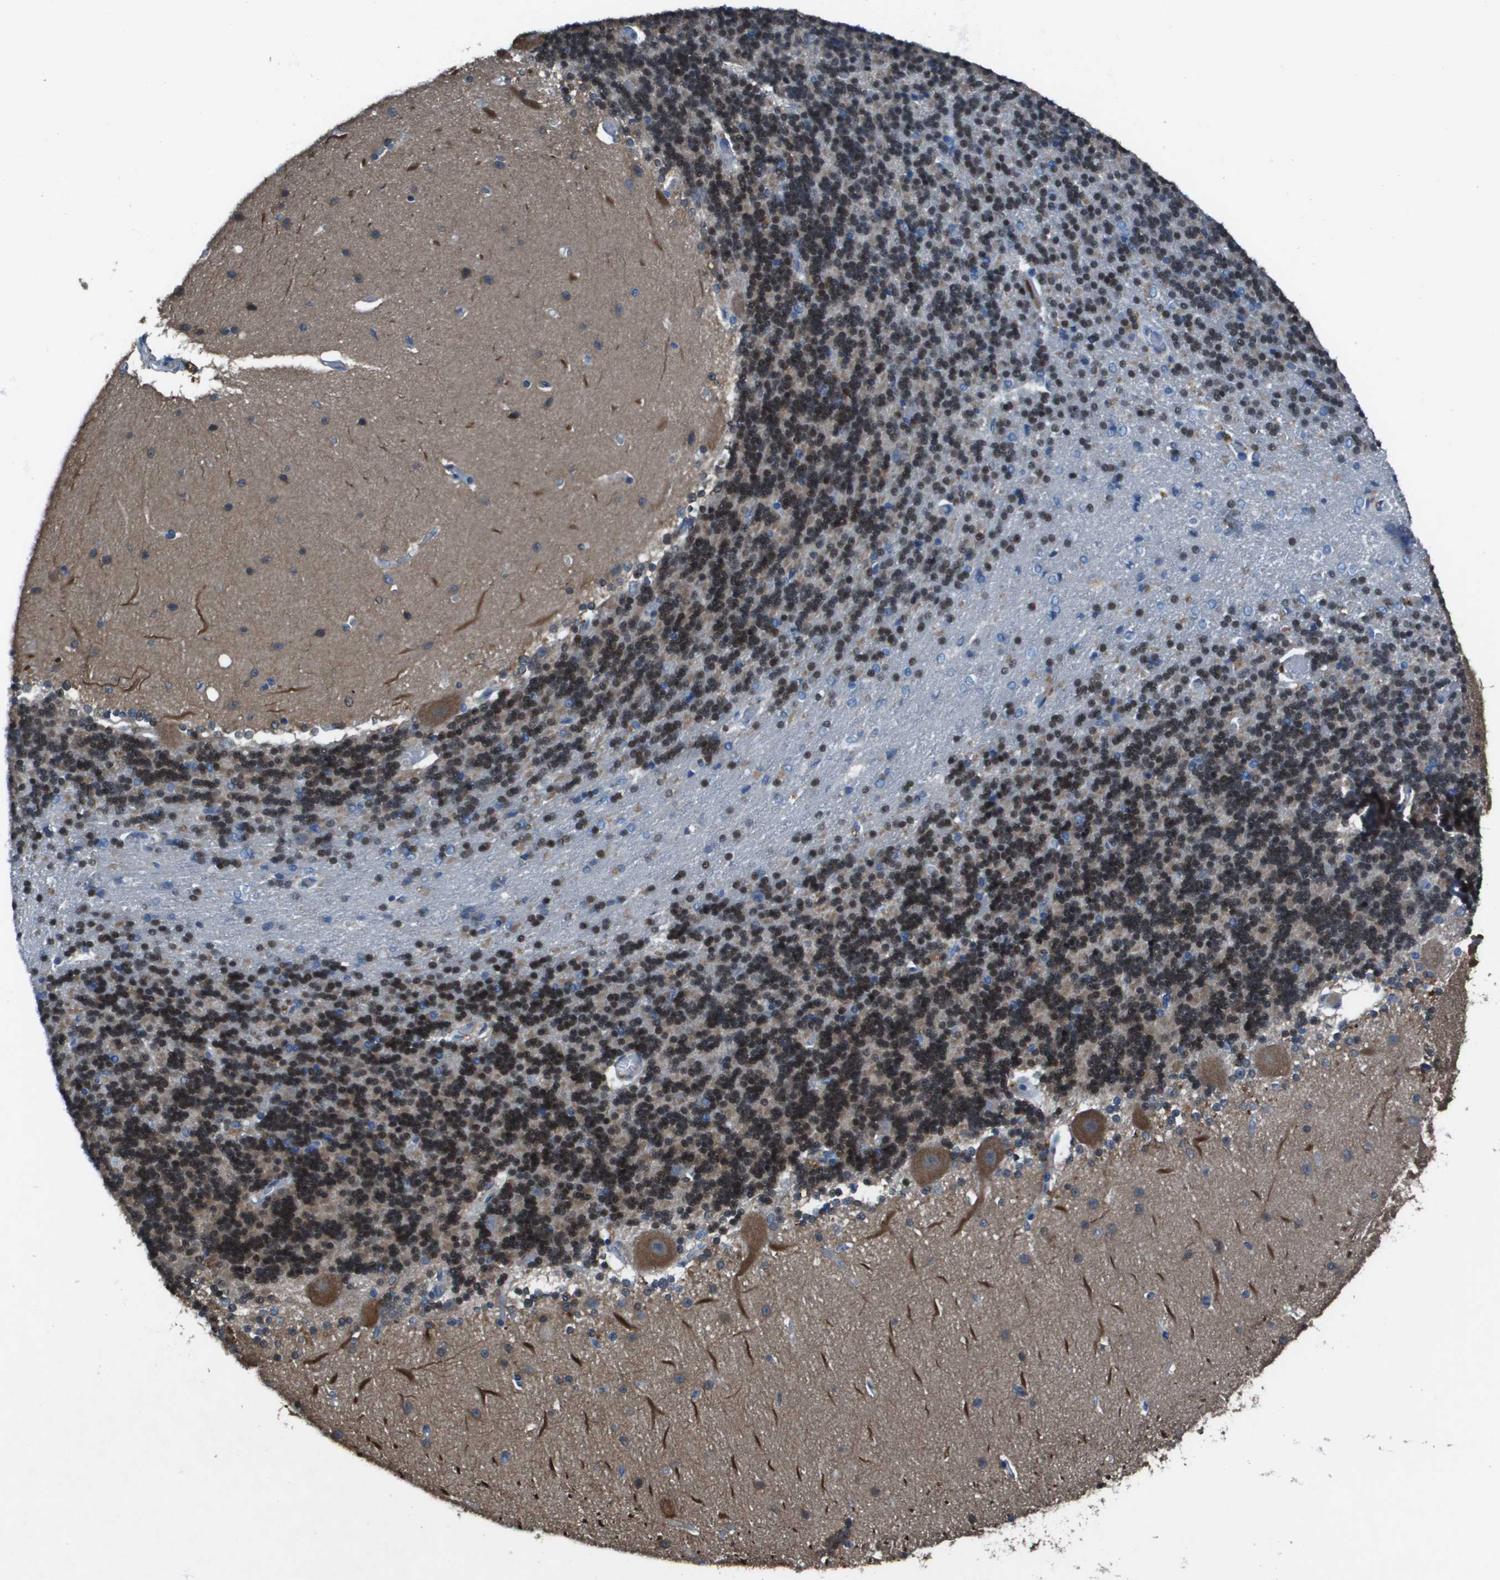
{"staining": {"intensity": "strong", "quantity": ">75%", "location": "nuclear"}, "tissue": "cerebellum", "cell_type": "Cells in granular layer", "image_type": "normal", "snomed": [{"axis": "morphology", "description": "Normal tissue, NOS"}, {"axis": "topography", "description": "Cerebellum"}], "caption": "Protein staining exhibits strong nuclear expression in about >75% of cells in granular layer in normal cerebellum.", "gene": "CAMK4", "patient": {"sex": "female", "age": 54}}